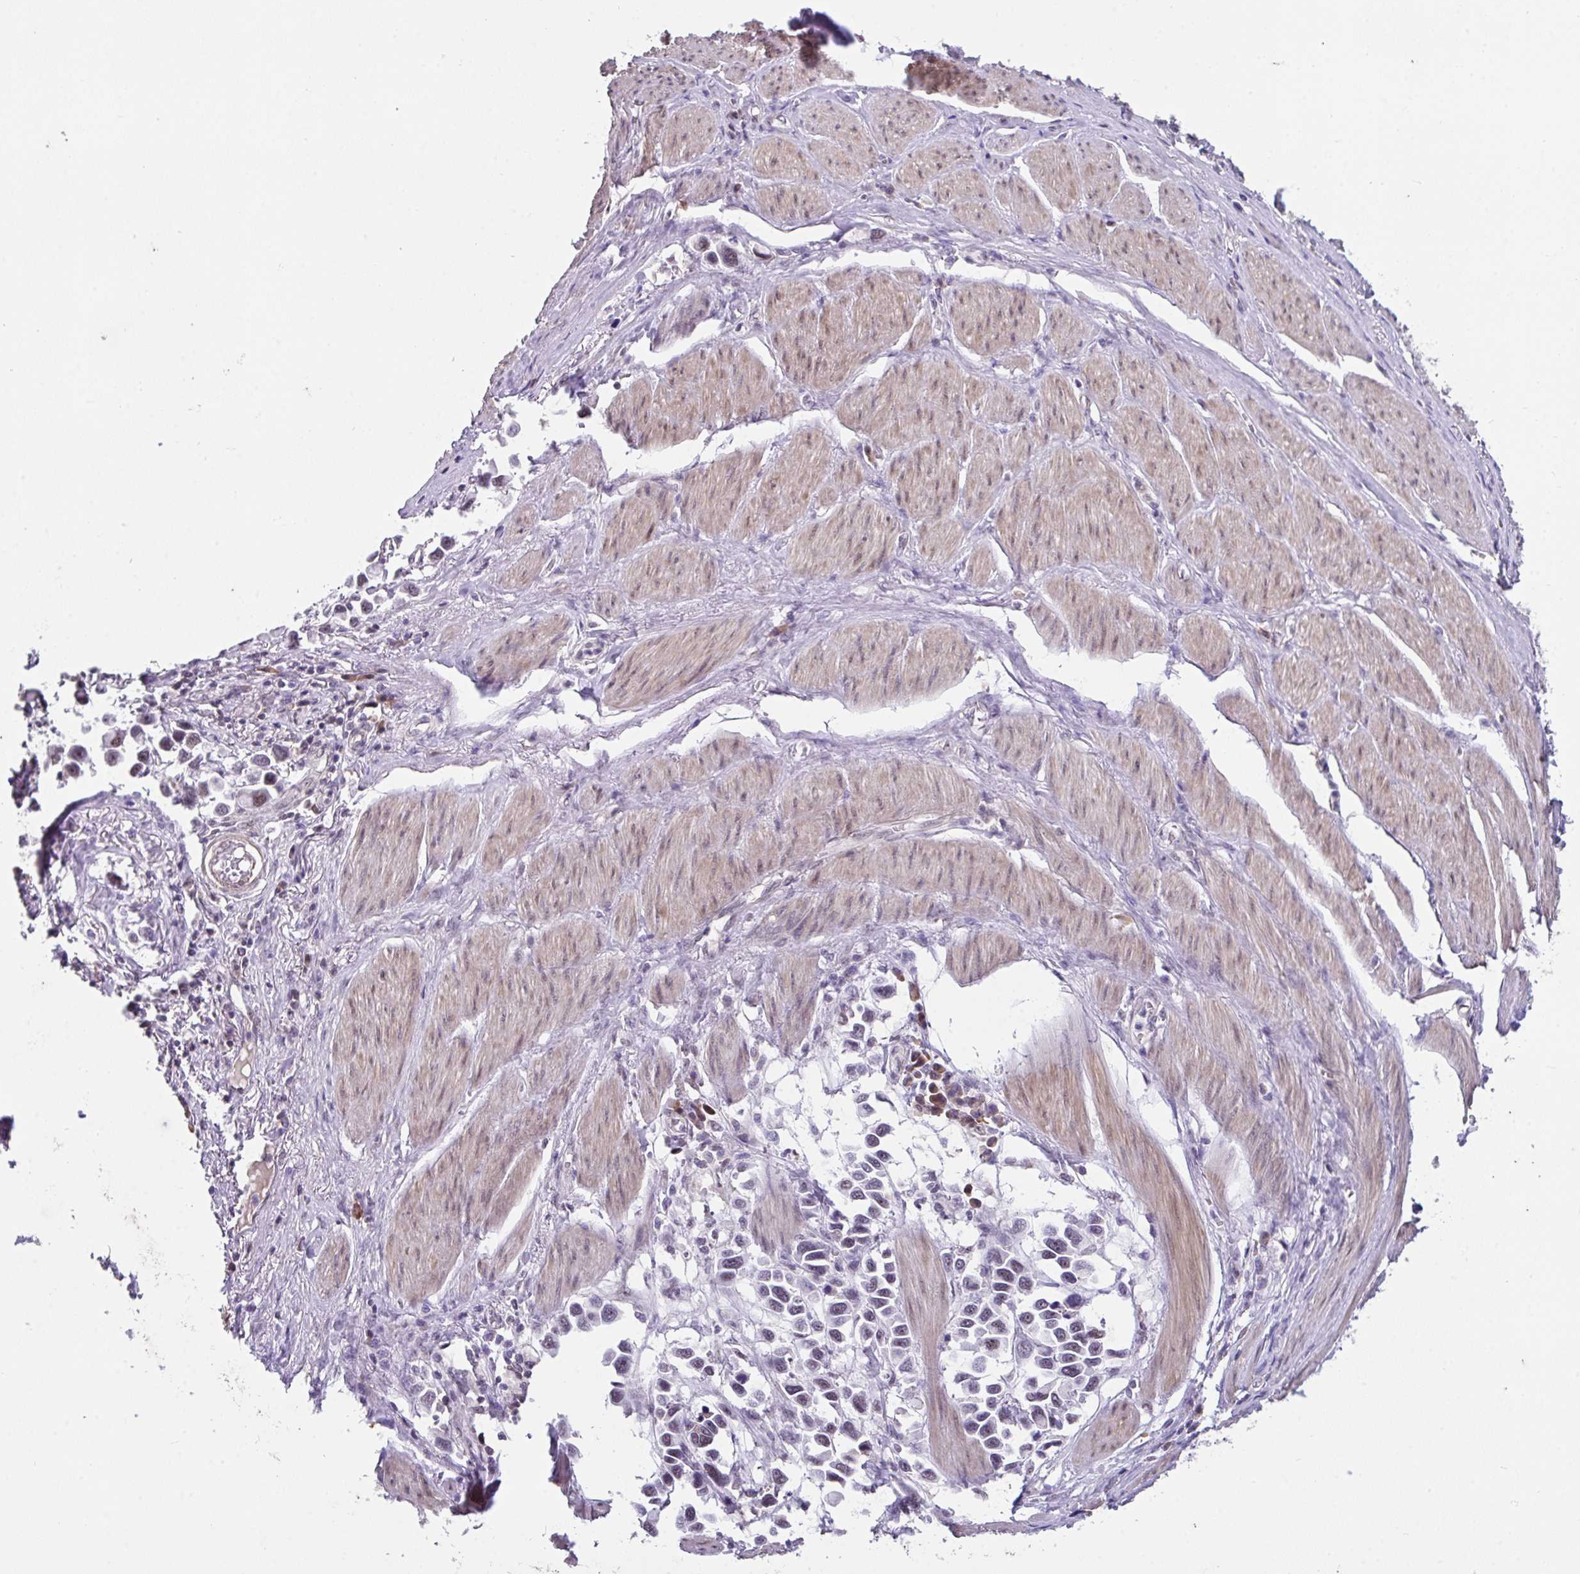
{"staining": {"intensity": "negative", "quantity": "none", "location": "none"}, "tissue": "stomach cancer", "cell_type": "Tumor cells", "image_type": "cancer", "snomed": [{"axis": "morphology", "description": "Adenocarcinoma, NOS"}, {"axis": "topography", "description": "Stomach"}], "caption": "Immunohistochemistry (IHC) photomicrograph of neoplastic tissue: human stomach cancer stained with DAB shows no significant protein staining in tumor cells.", "gene": "RBBP6", "patient": {"sex": "female", "age": 81}}